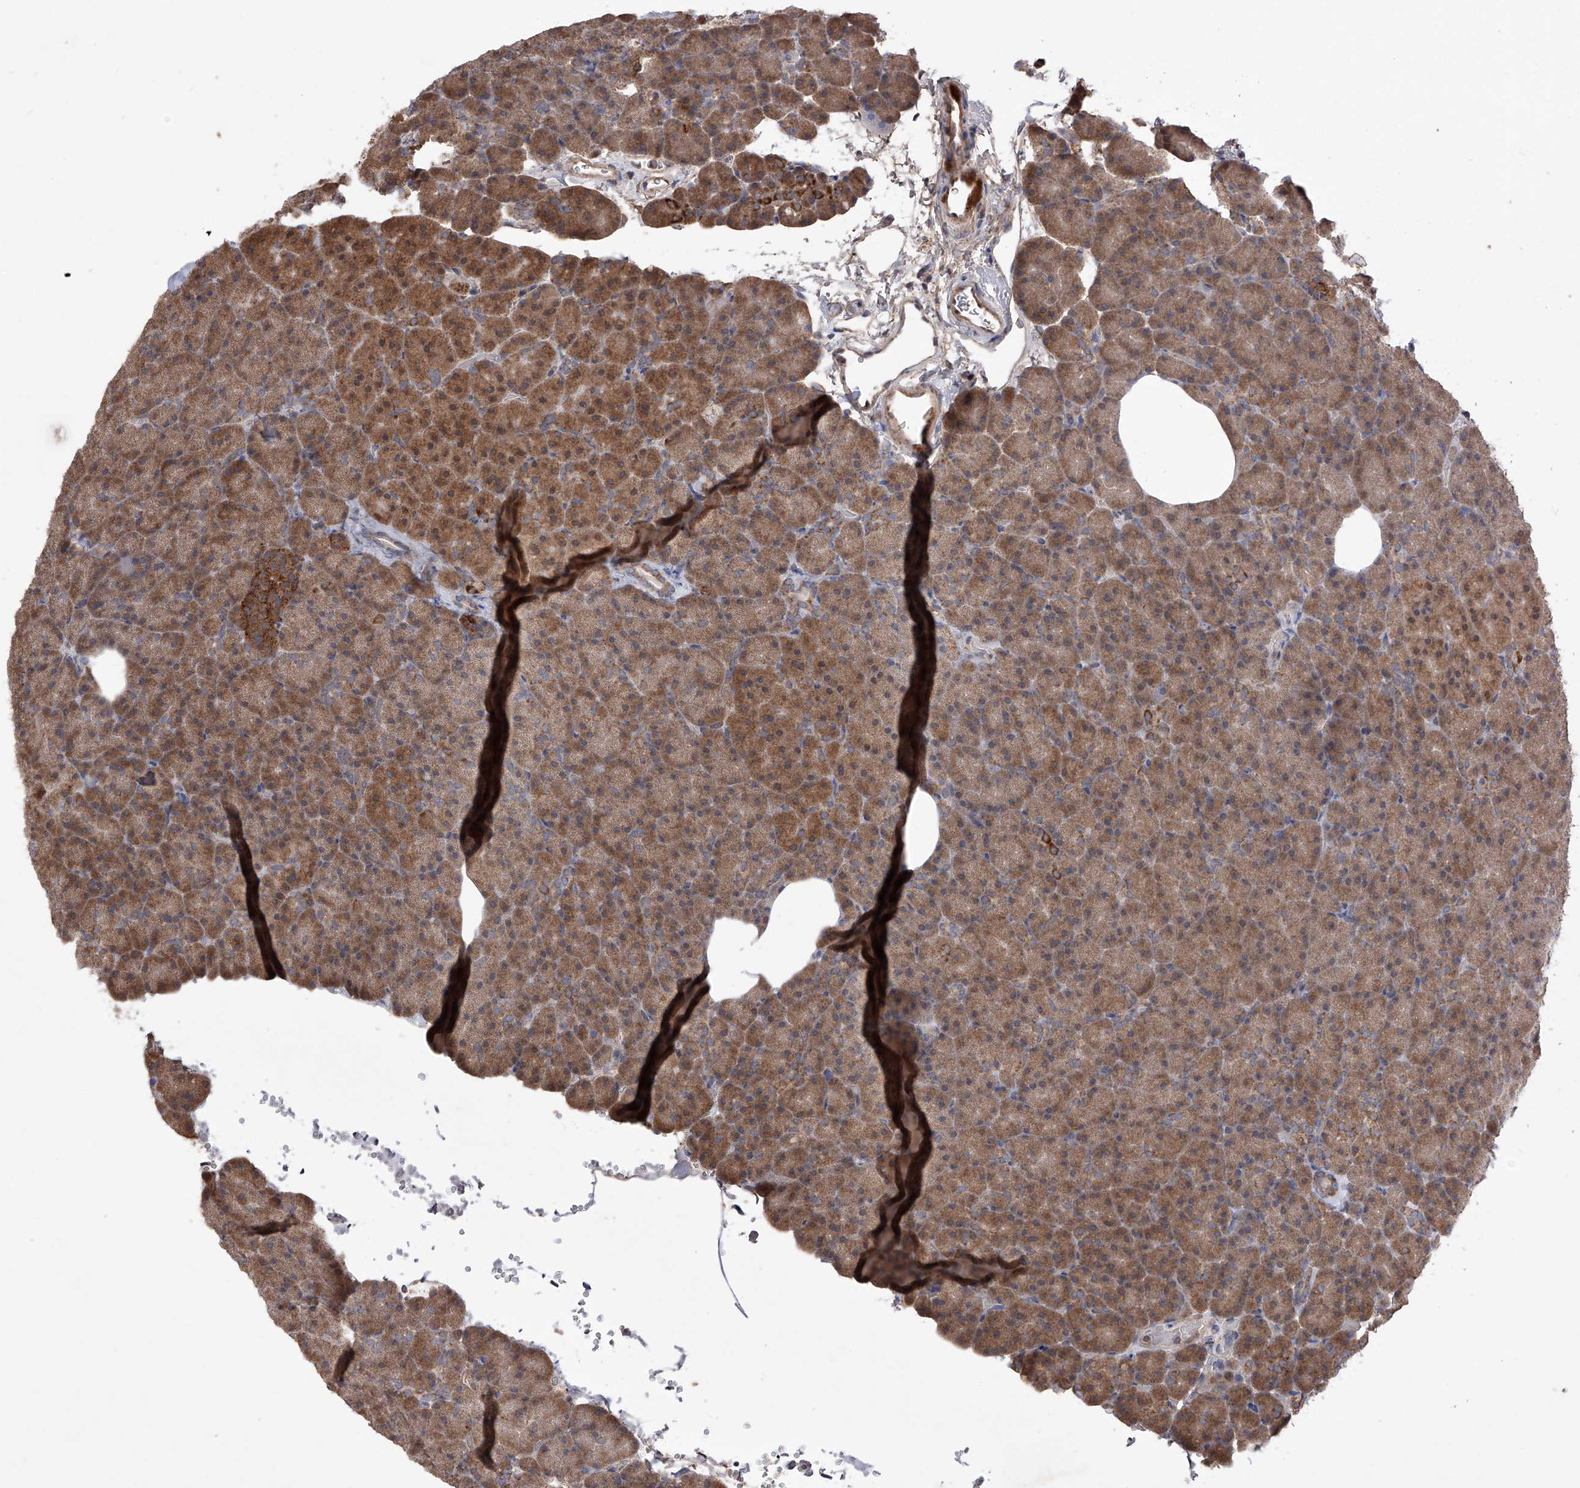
{"staining": {"intensity": "moderate", "quantity": ">75%", "location": "cytoplasmic/membranous"}, "tissue": "pancreas", "cell_type": "Exocrine glandular cells", "image_type": "normal", "snomed": [{"axis": "morphology", "description": "Normal tissue, NOS"}, {"axis": "morphology", "description": "Carcinoid, malignant, NOS"}, {"axis": "topography", "description": "Pancreas"}], "caption": "A histopathology image showing moderate cytoplasmic/membranous expression in about >75% of exocrine glandular cells in benign pancreas, as visualized by brown immunohistochemical staining.", "gene": "SDHAF4", "patient": {"sex": "female", "age": 35}}